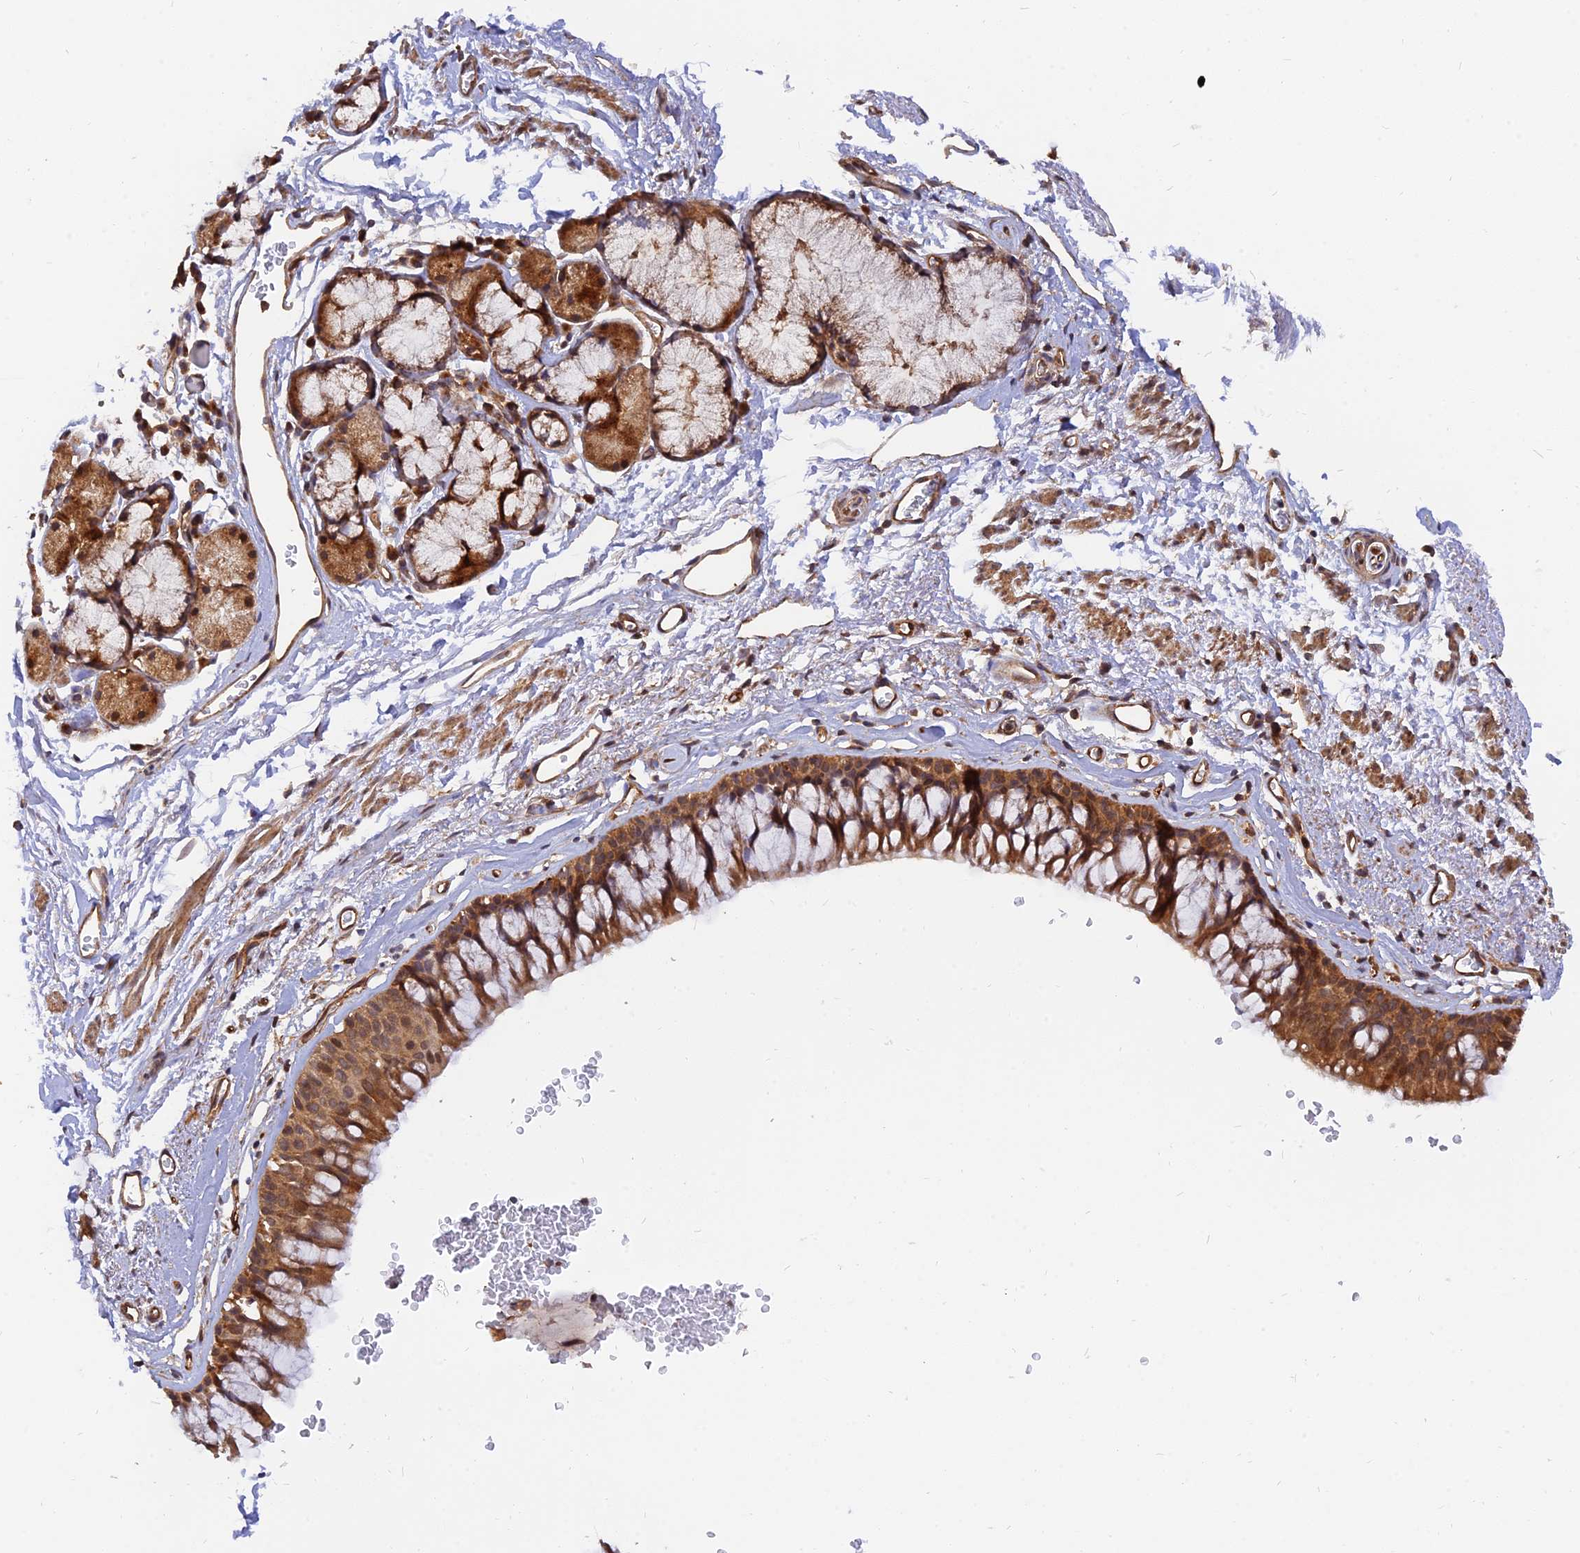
{"staining": {"intensity": "moderate", "quantity": ">75%", "location": "cytoplasmic/membranous"}, "tissue": "bronchus", "cell_type": "Respiratory epithelial cells", "image_type": "normal", "snomed": [{"axis": "morphology", "description": "Normal tissue, NOS"}, {"axis": "morphology", "description": "Inflammation, NOS"}, {"axis": "topography", "description": "Cartilage tissue"}, {"axis": "topography", "description": "Bronchus"}, {"axis": "topography", "description": "Lung"}], "caption": "Protein expression analysis of normal bronchus displays moderate cytoplasmic/membranous expression in about >75% of respiratory epithelial cells.", "gene": "WDR41", "patient": {"sex": "female", "age": 64}}